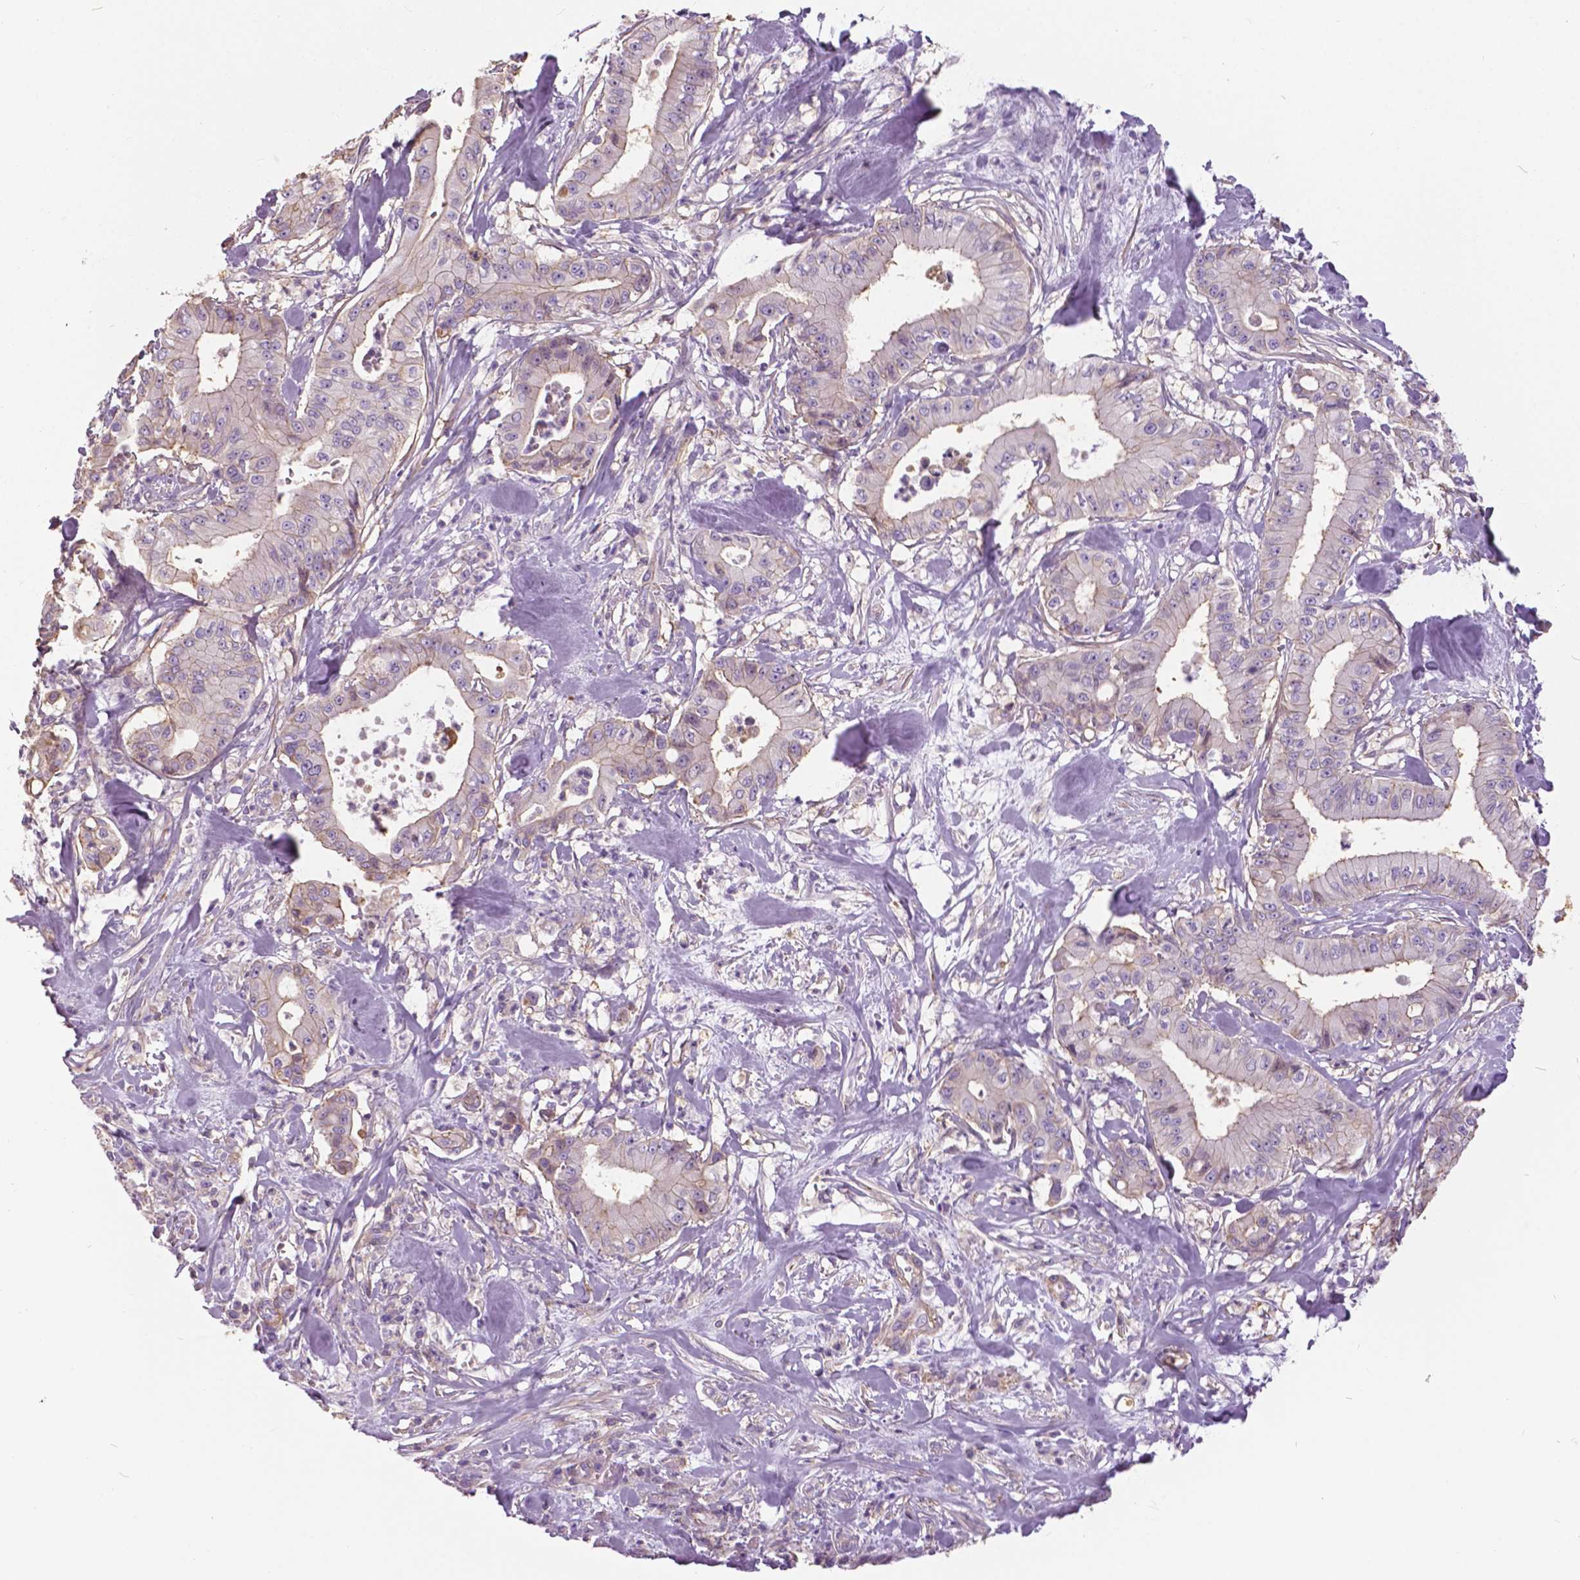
{"staining": {"intensity": "weak", "quantity": "<25%", "location": "cytoplasmic/membranous"}, "tissue": "pancreatic cancer", "cell_type": "Tumor cells", "image_type": "cancer", "snomed": [{"axis": "morphology", "description": "Adenocarcinoma, NOS"}, {"axis": "topography", "description": "Pancreas"}], "caption": "Immunohistochemistry (IHC) micrograph of neoplastic tissue: adenocarcinoma (pancreatic) stained with DAB (3,3'-diaminobenzidine) exhibits no significant protein positivity in tumor cells. The staining was performed using DAB (3,3'-diaminobenzidine) to visualize the protein expression in brown, while the nuclei were stained in blue with hematoxylin (Magnification: 20x).", "gene": "ANXA13", "patient": {"sex": "male", "age": 71}}